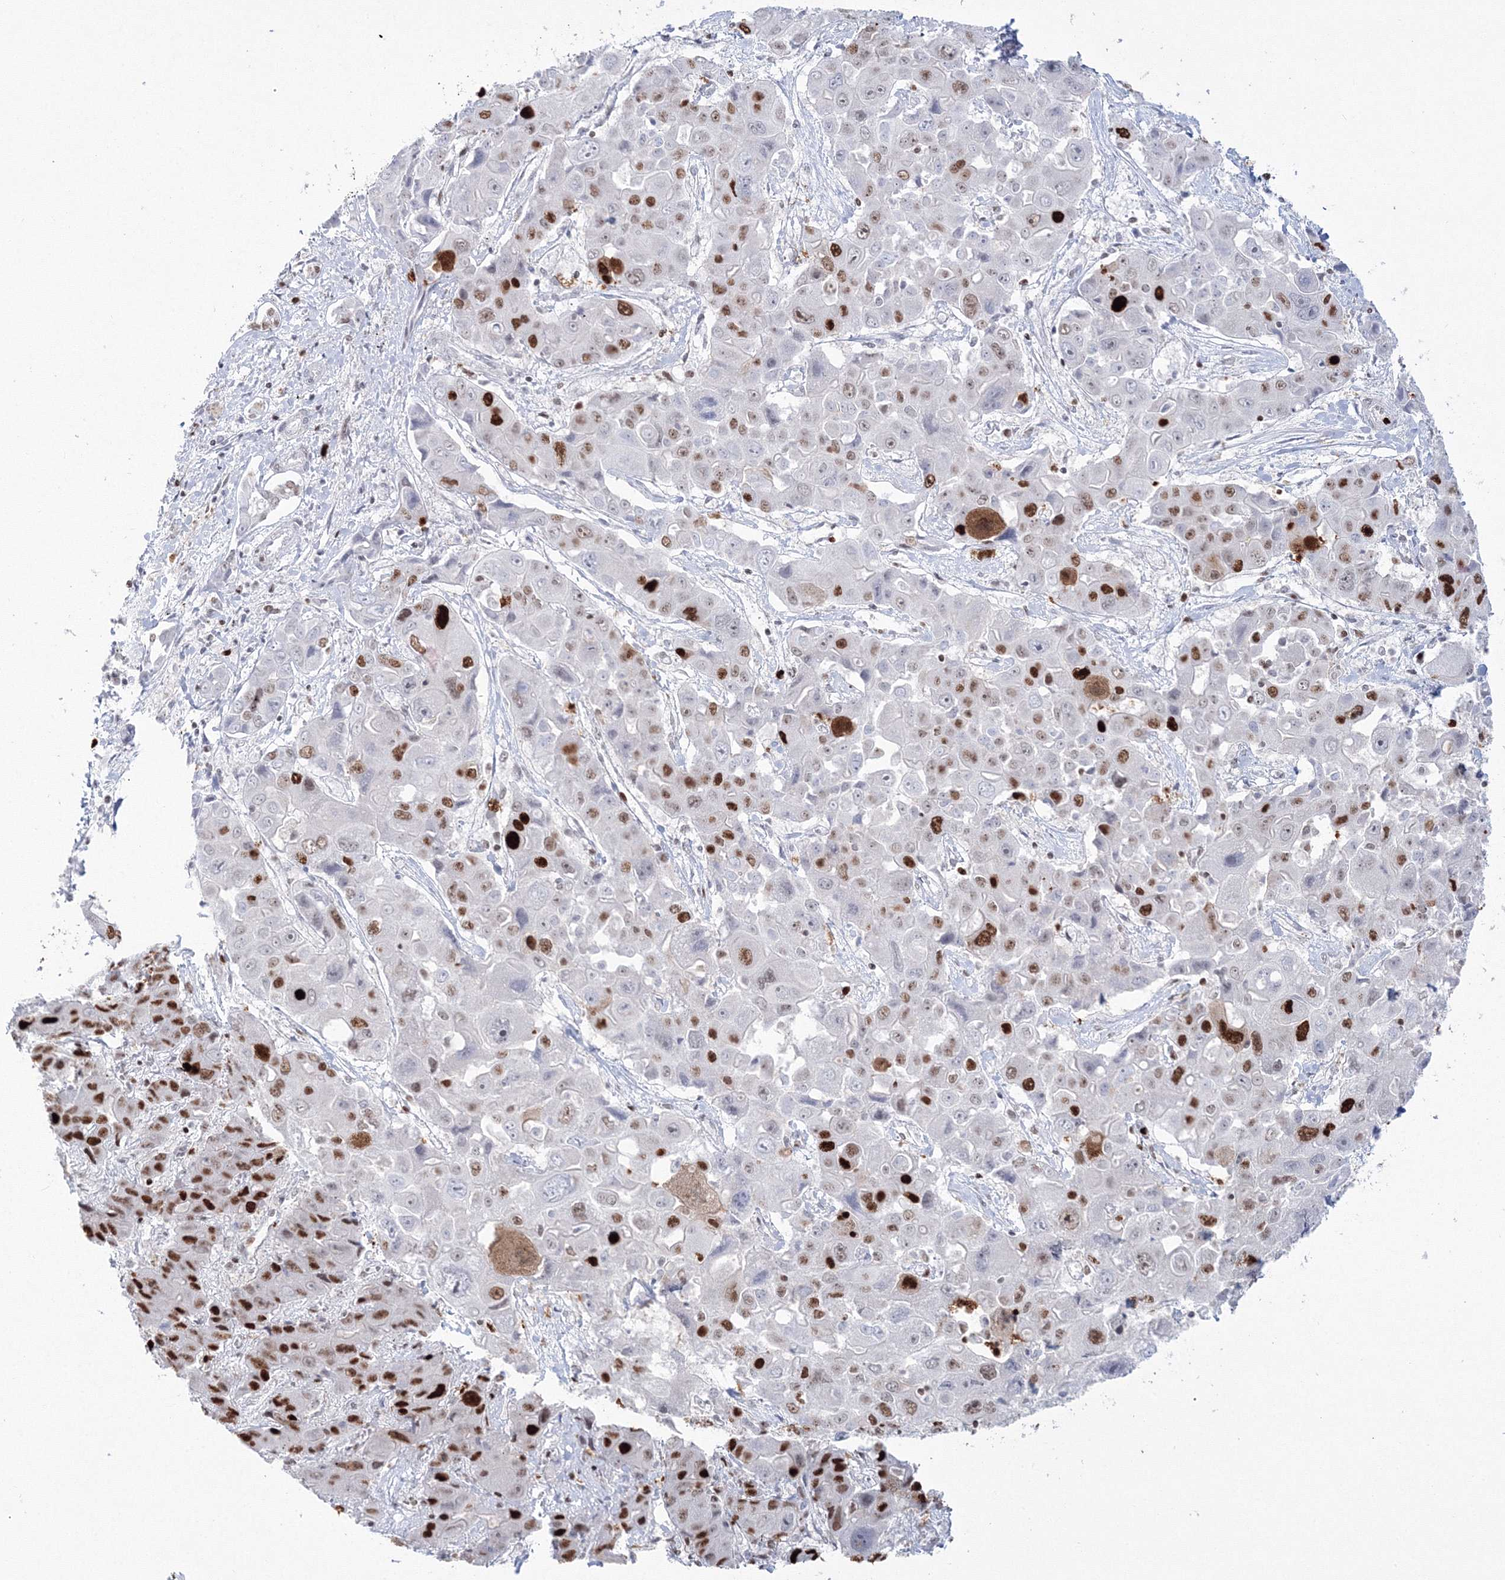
{"staining": {"intensity": "strong", "quantity": "25%-75%", "location": "nuclear"}, "tissue": "liver cancer", "cell_type": "Tumor cells", "image_type": "cancer", "snomed": [{"axis": "morphology", "description": "Cholangiocarcinoma"}, {"axis": "topography", "description": "Liver"}], "caption": "Tumor cells demonstrate high levels of strong nuclear expression in about 25%-75% of cells in liver cancer (cholangiocarcinoma).", "gene": "LIG1", "patient": {"sex": "male", "age": 67}}